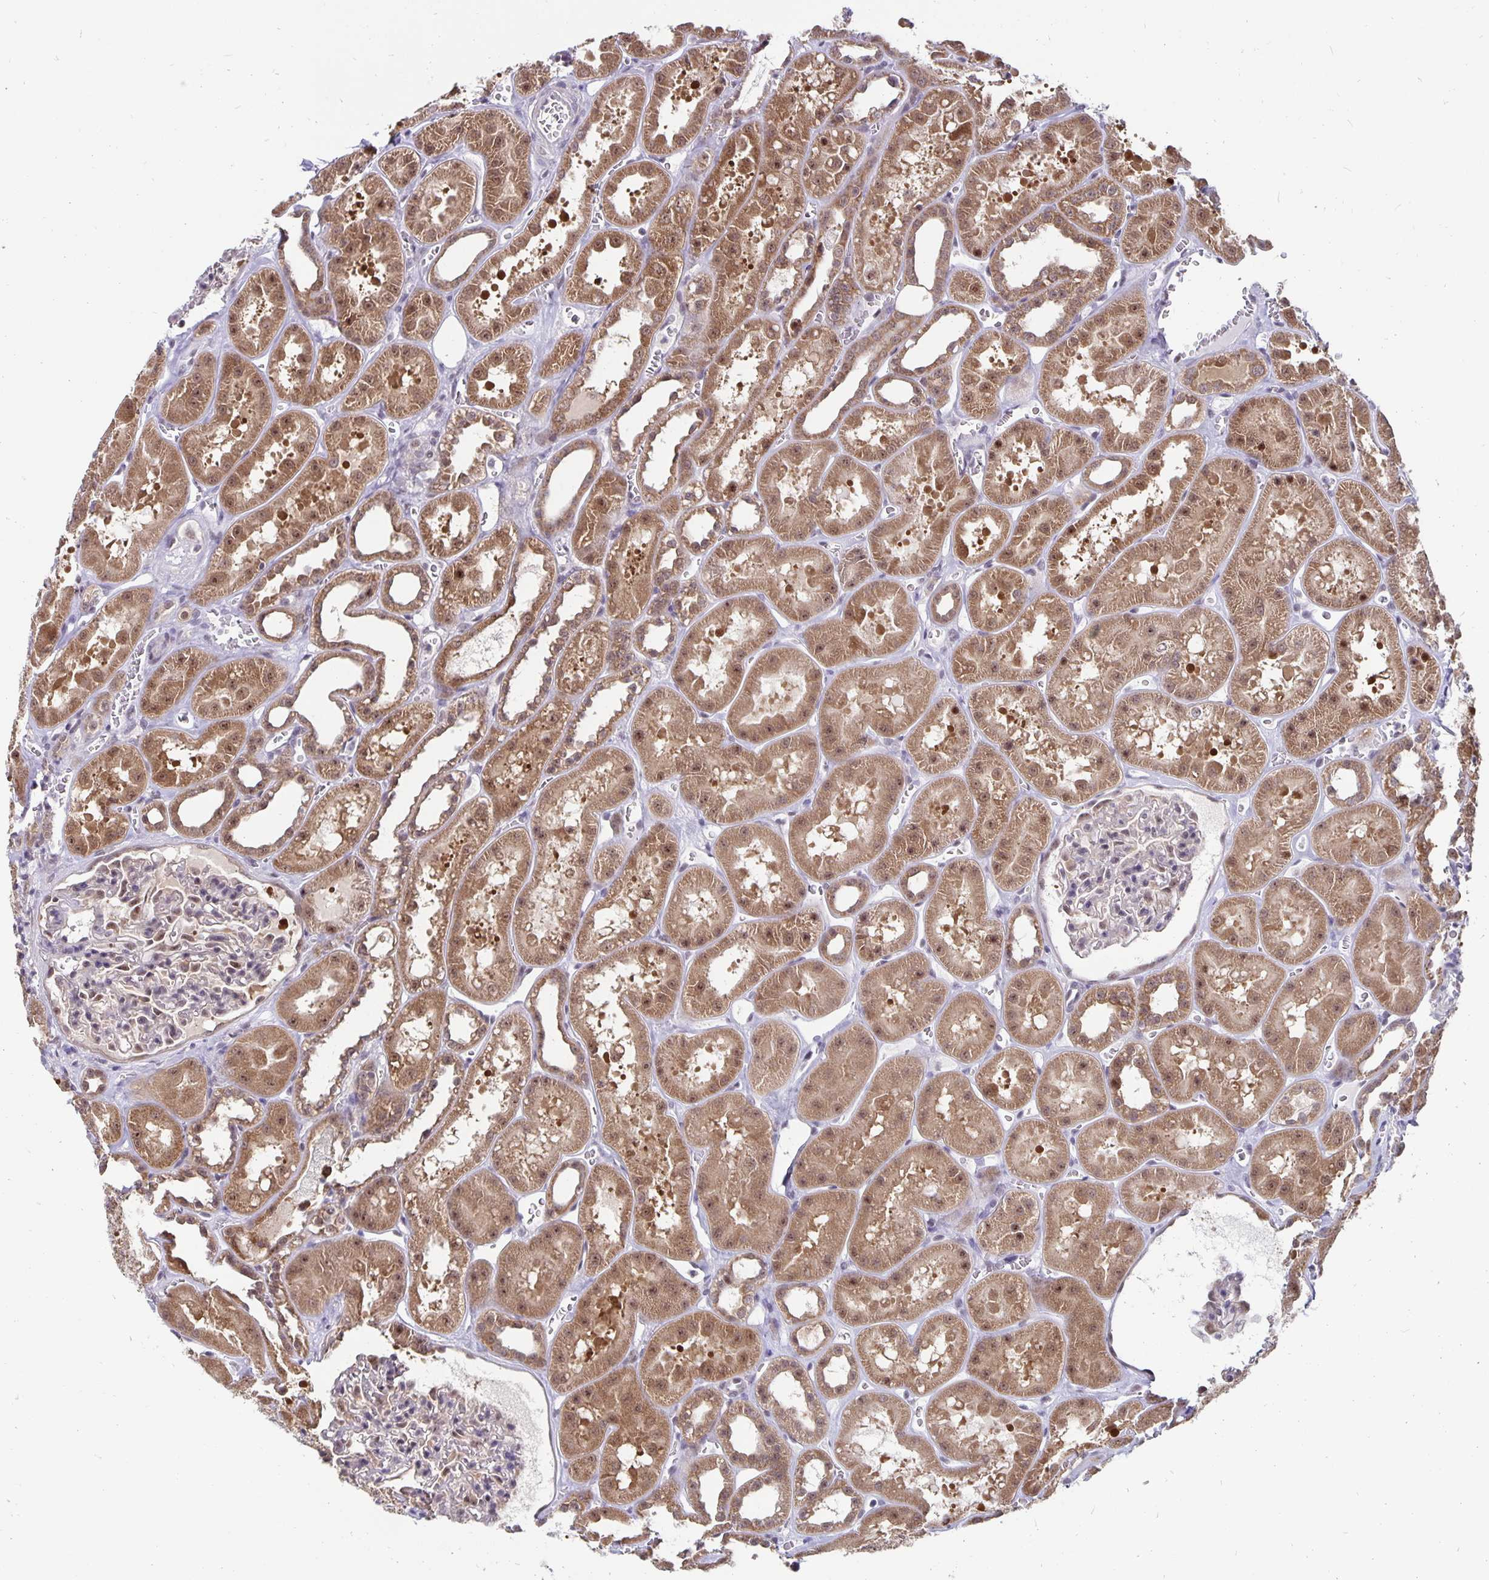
{"staining": {"intensity": "moderate", "quantity": "<25%", "location": "cytoplasmic/membranous,nuclear"}, "tissue": "kidney", "cell_type": "Cells in glomeruli", "image_type": "normal", "snomed": [{"axis": "morphology", "description": "Normal tissue, NOS"}, {"axis": "topography", "description": "Kidney"}], "caption": "A brown stain highlights moderate cytoplasmic/membranous,nuclear staining of a protein in cells in glomeruli of unremarkable human kidney.", "gene": "EXOC6B", "patient": {"sex": "female", "age": 41}}